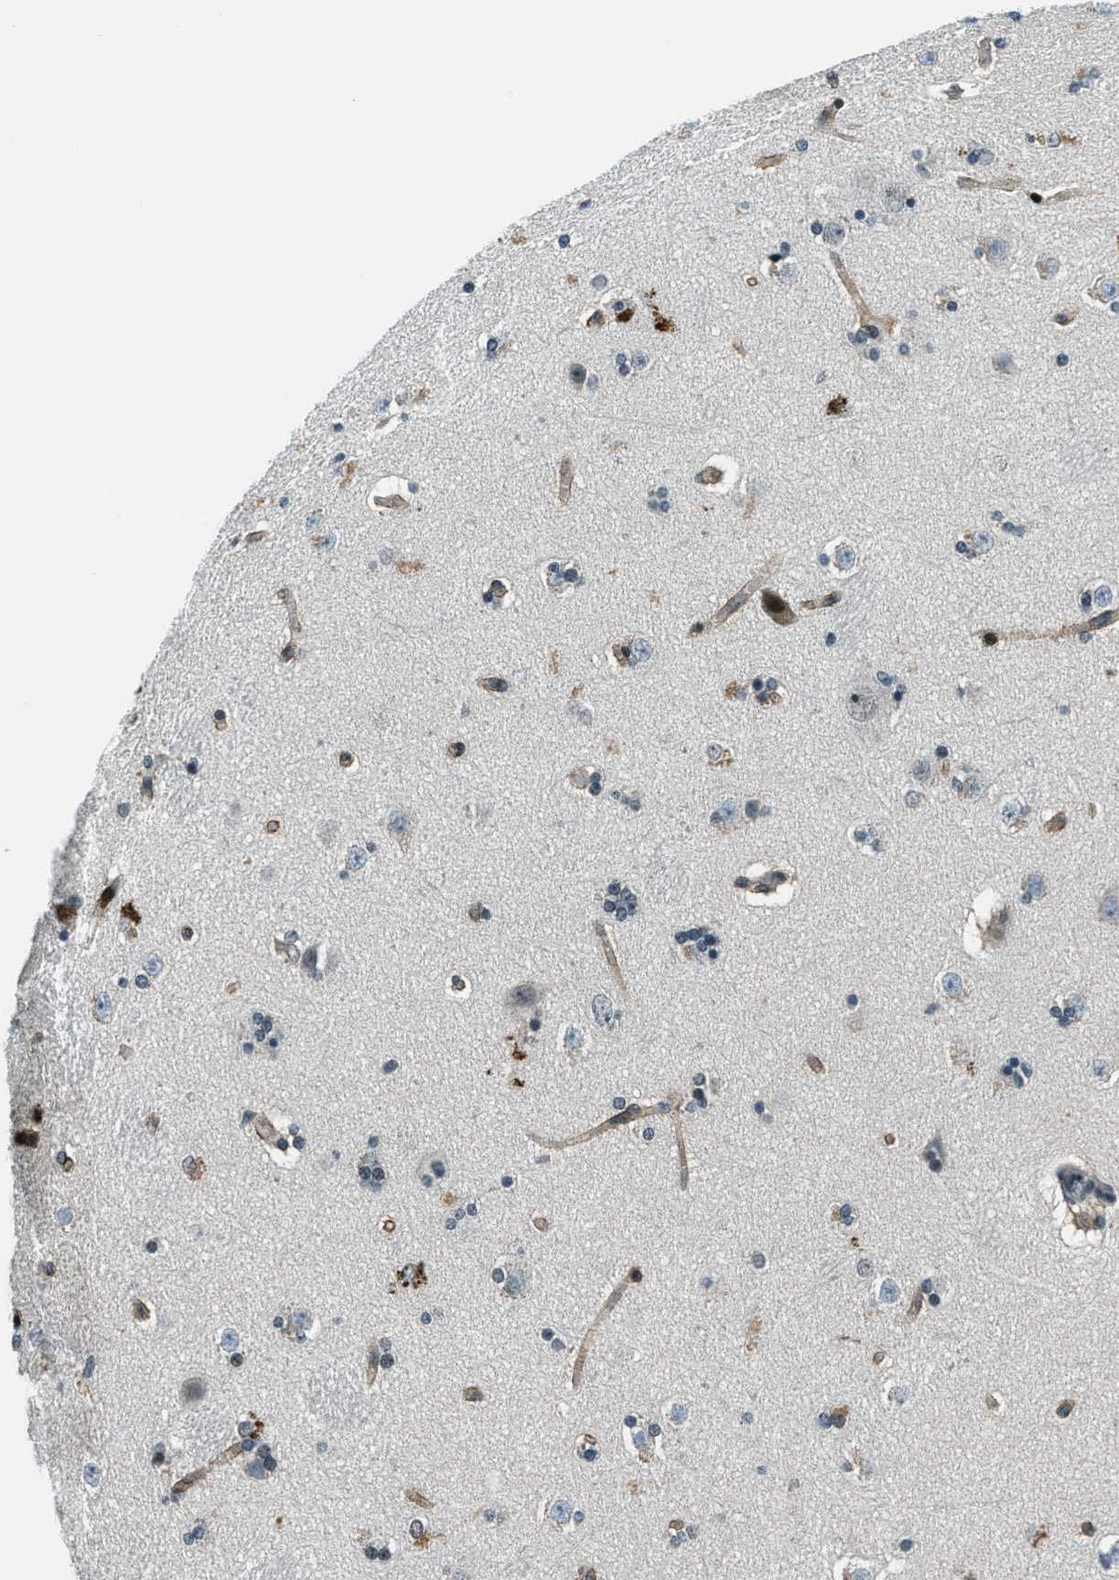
{"staining": {"intensity": "moderate", "quantity": "<25%", "location": "cytoplasmic/membranous"}, "tissue": "caudate", "cell_type": "Glial cells", "image_type": "normal", "snomed": [{"axis": "morphology", "description": "Normal tissue, NOS"}, {"axis": "topography", "description": "Lateral ventricle wall"}], "caption": "A low amount of moderate cytoplasmic/membranous staining is present in about <25% of glial cells in normal caudate.", "gene": "ACTL9", "patient": {"sex": "female", "age": 19}}